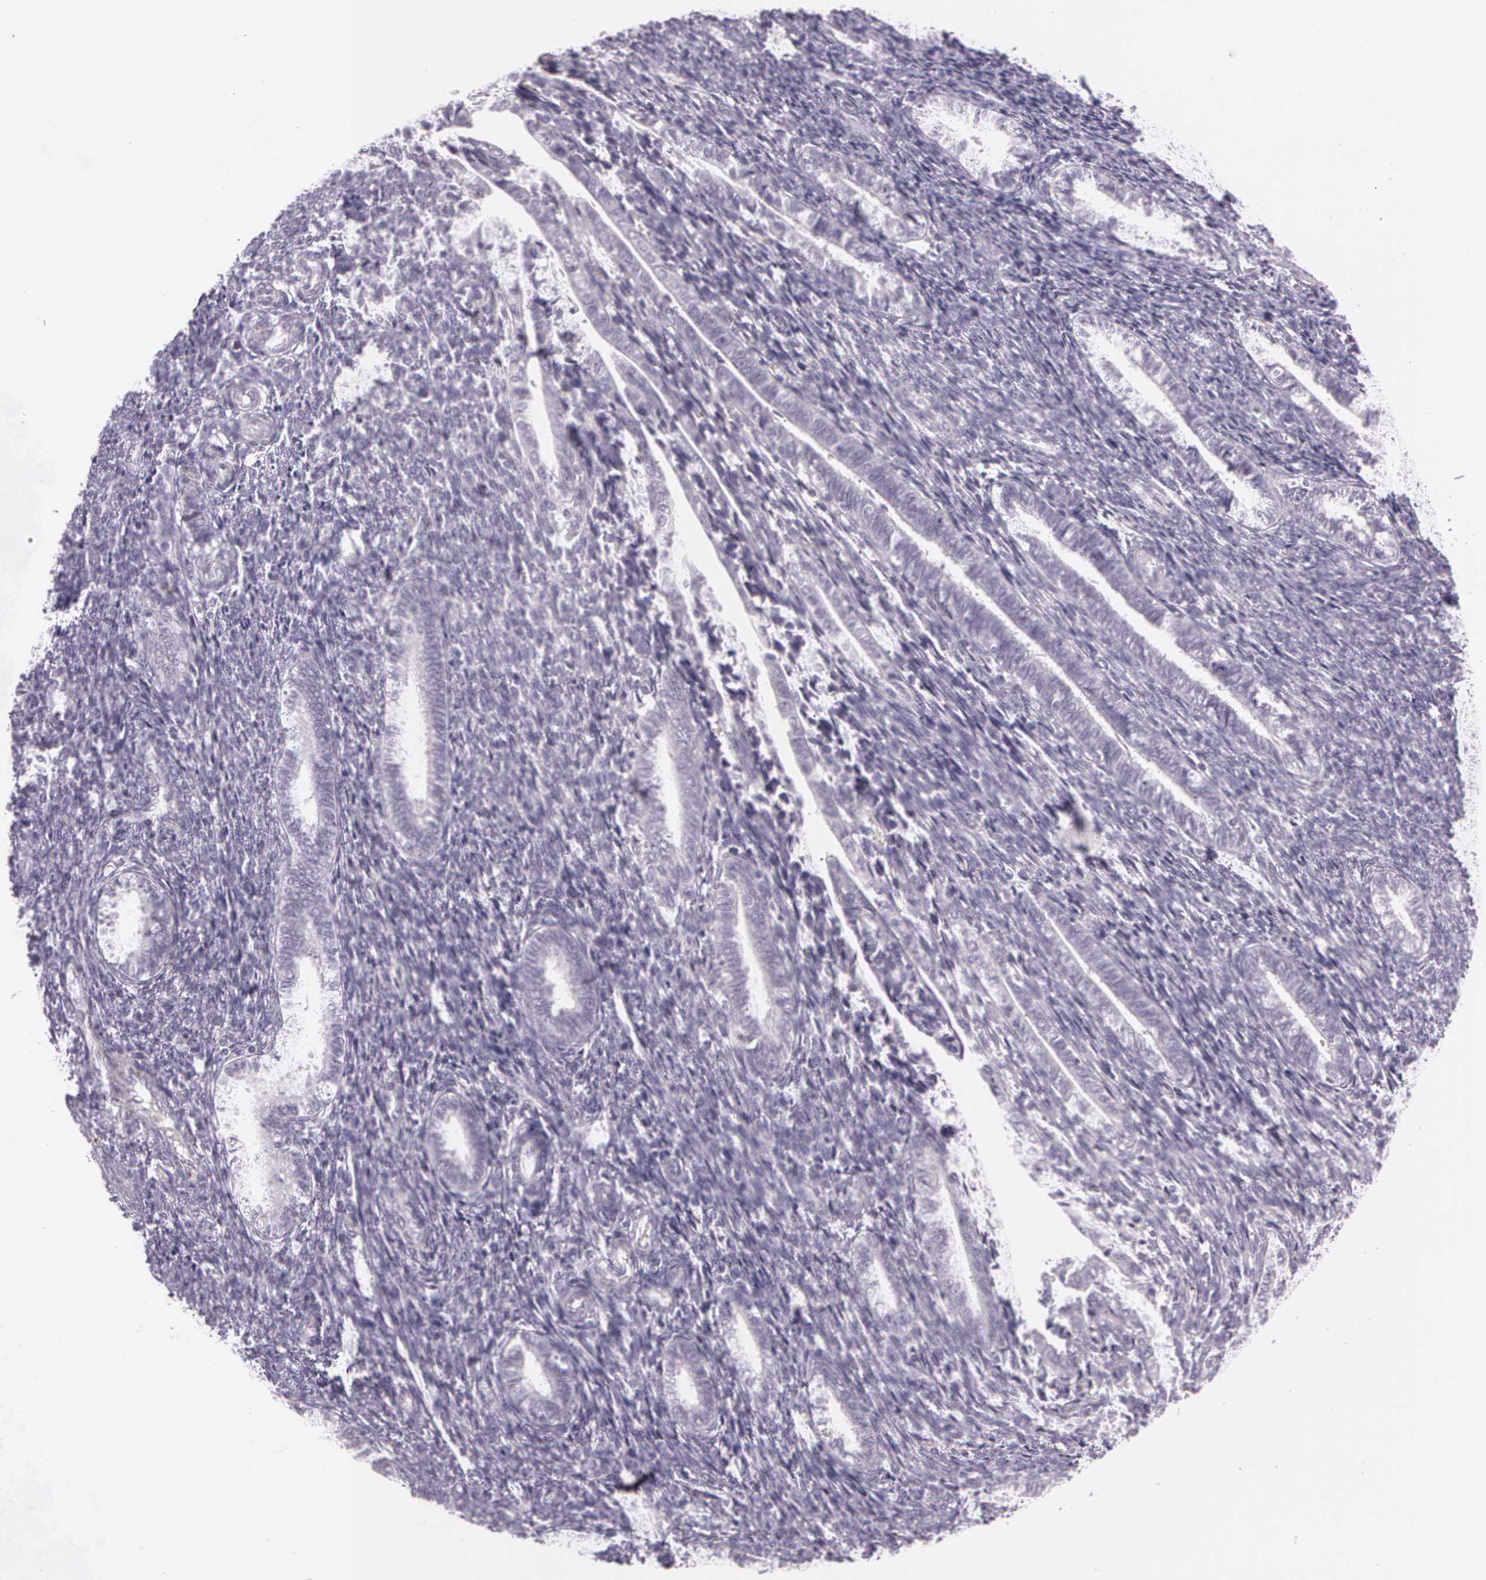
{"staining": {"intensity": "negative", "quantity": "none", "location": "none"}, "tissue": "endometrium", "cell_type": "Cells in endometrial stroma", "image_type": "normal", "snomed": [{"axis": "morphology", "description": "Normal tissue, NOS"}, {"axis": "topography", "description": "Endometrium"}], "caption": "This image is of normal endometrium stained with immunohistochemistry (IHC) to label a protein in brown with the nuclei are counter-stained blue. There is no expression in cells in endometrial stroma.", "gene": "OTC", "patient": {"sex": "female", "age": 27}}